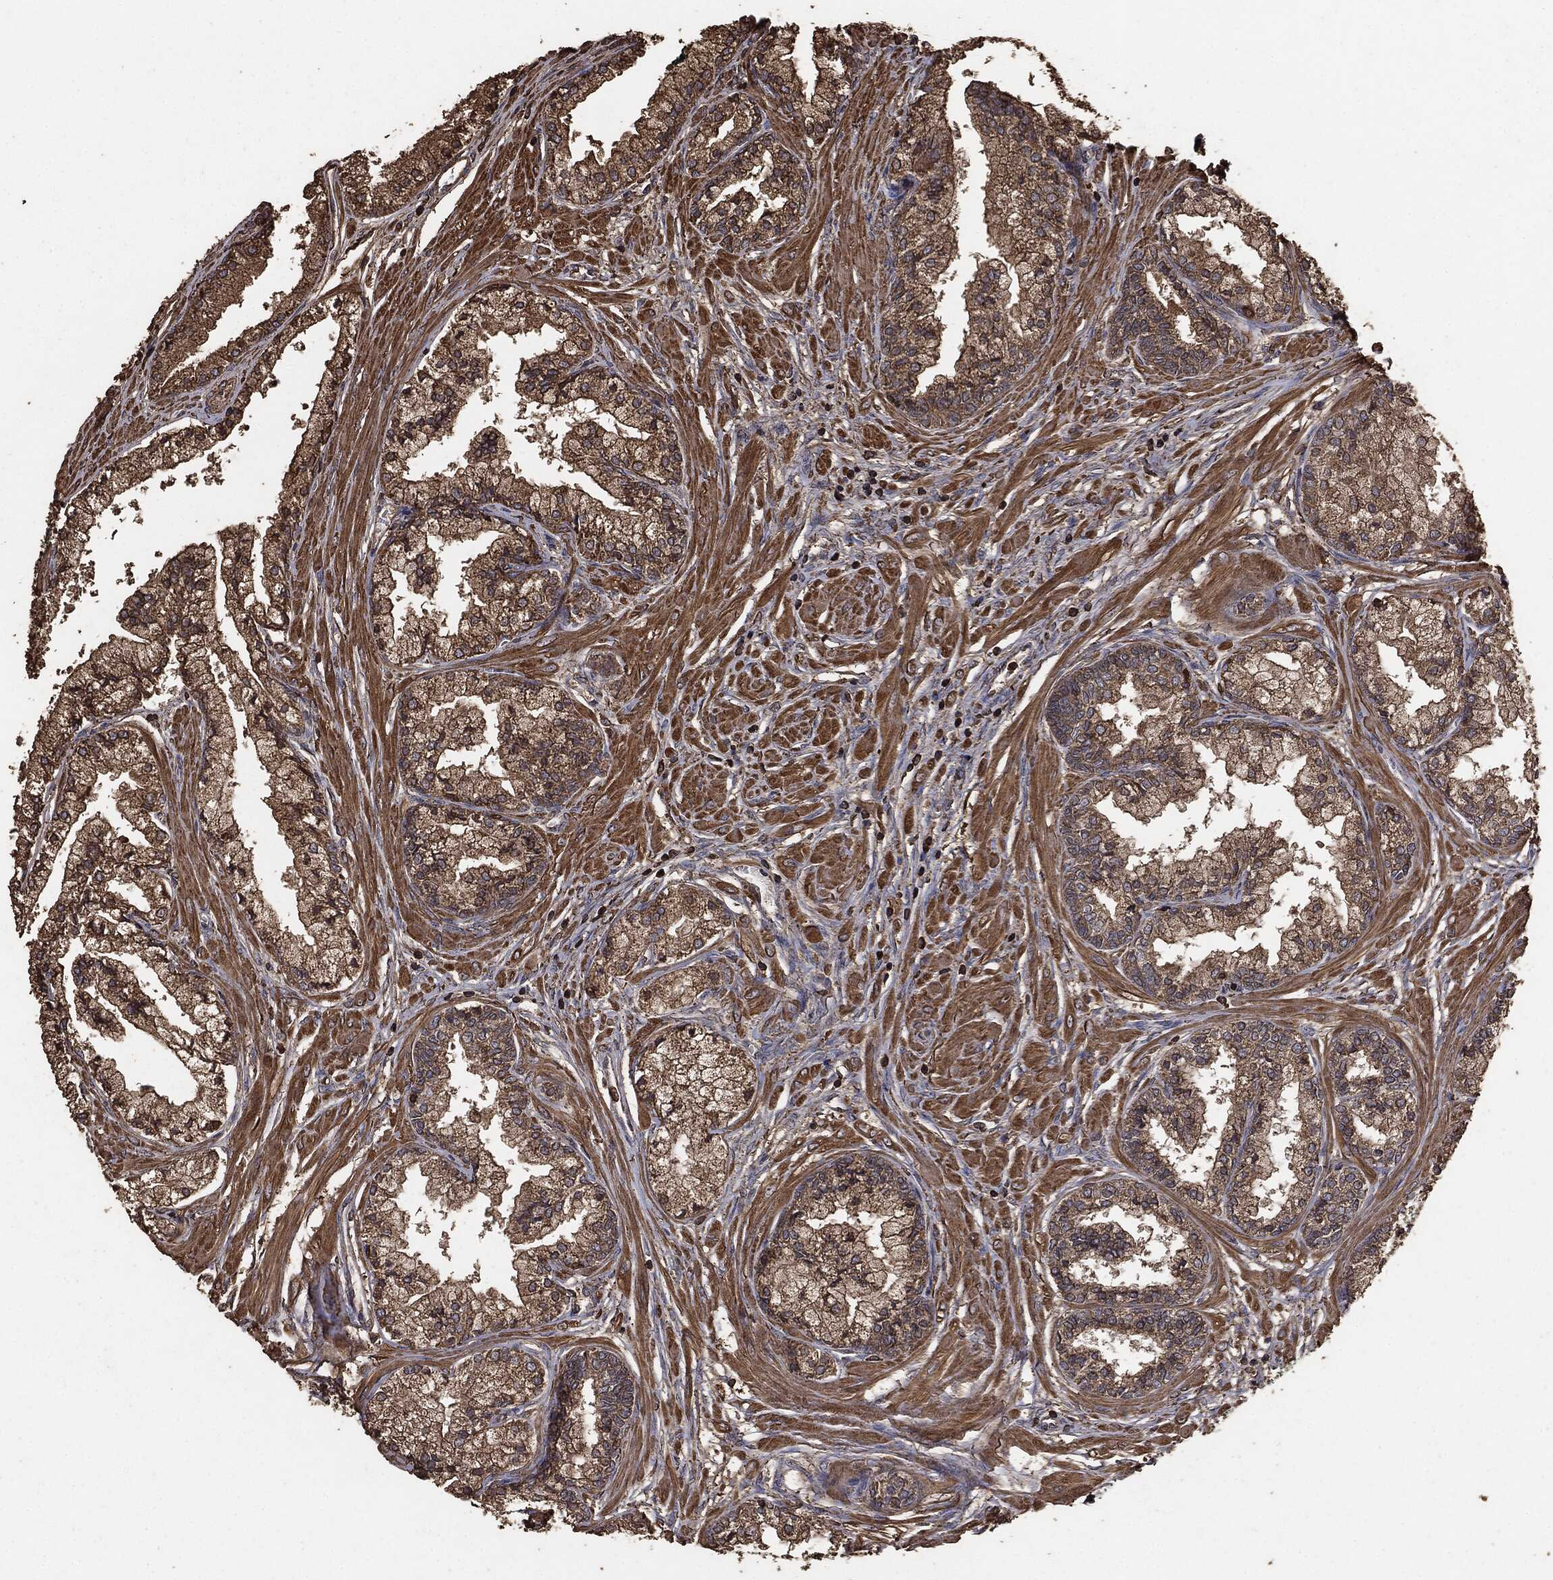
{"staining": {"intensity": "moderate", "quantity": ">75%", "location": "cytoplasmic/membranous"}, "tissue": "prostate cancer", "cell_type": "Tumor cells", "image_type": "cancer", "snomed": [{"axis": "morphology", "description": "Adenocarcinoma, High grade"}, {"axis": "topography", "description": "Prostate"}], "caption": "The photomicrograph reveals immunohistochemical staining of prostate cancer. There is moderate cytoplasmic/membranous staining is present in about >75% of tumor cells. (IHC, brightfield microscopy, high magnification).", "gene": "MTOR", "patient": {"sex": "male", "age": 66}}